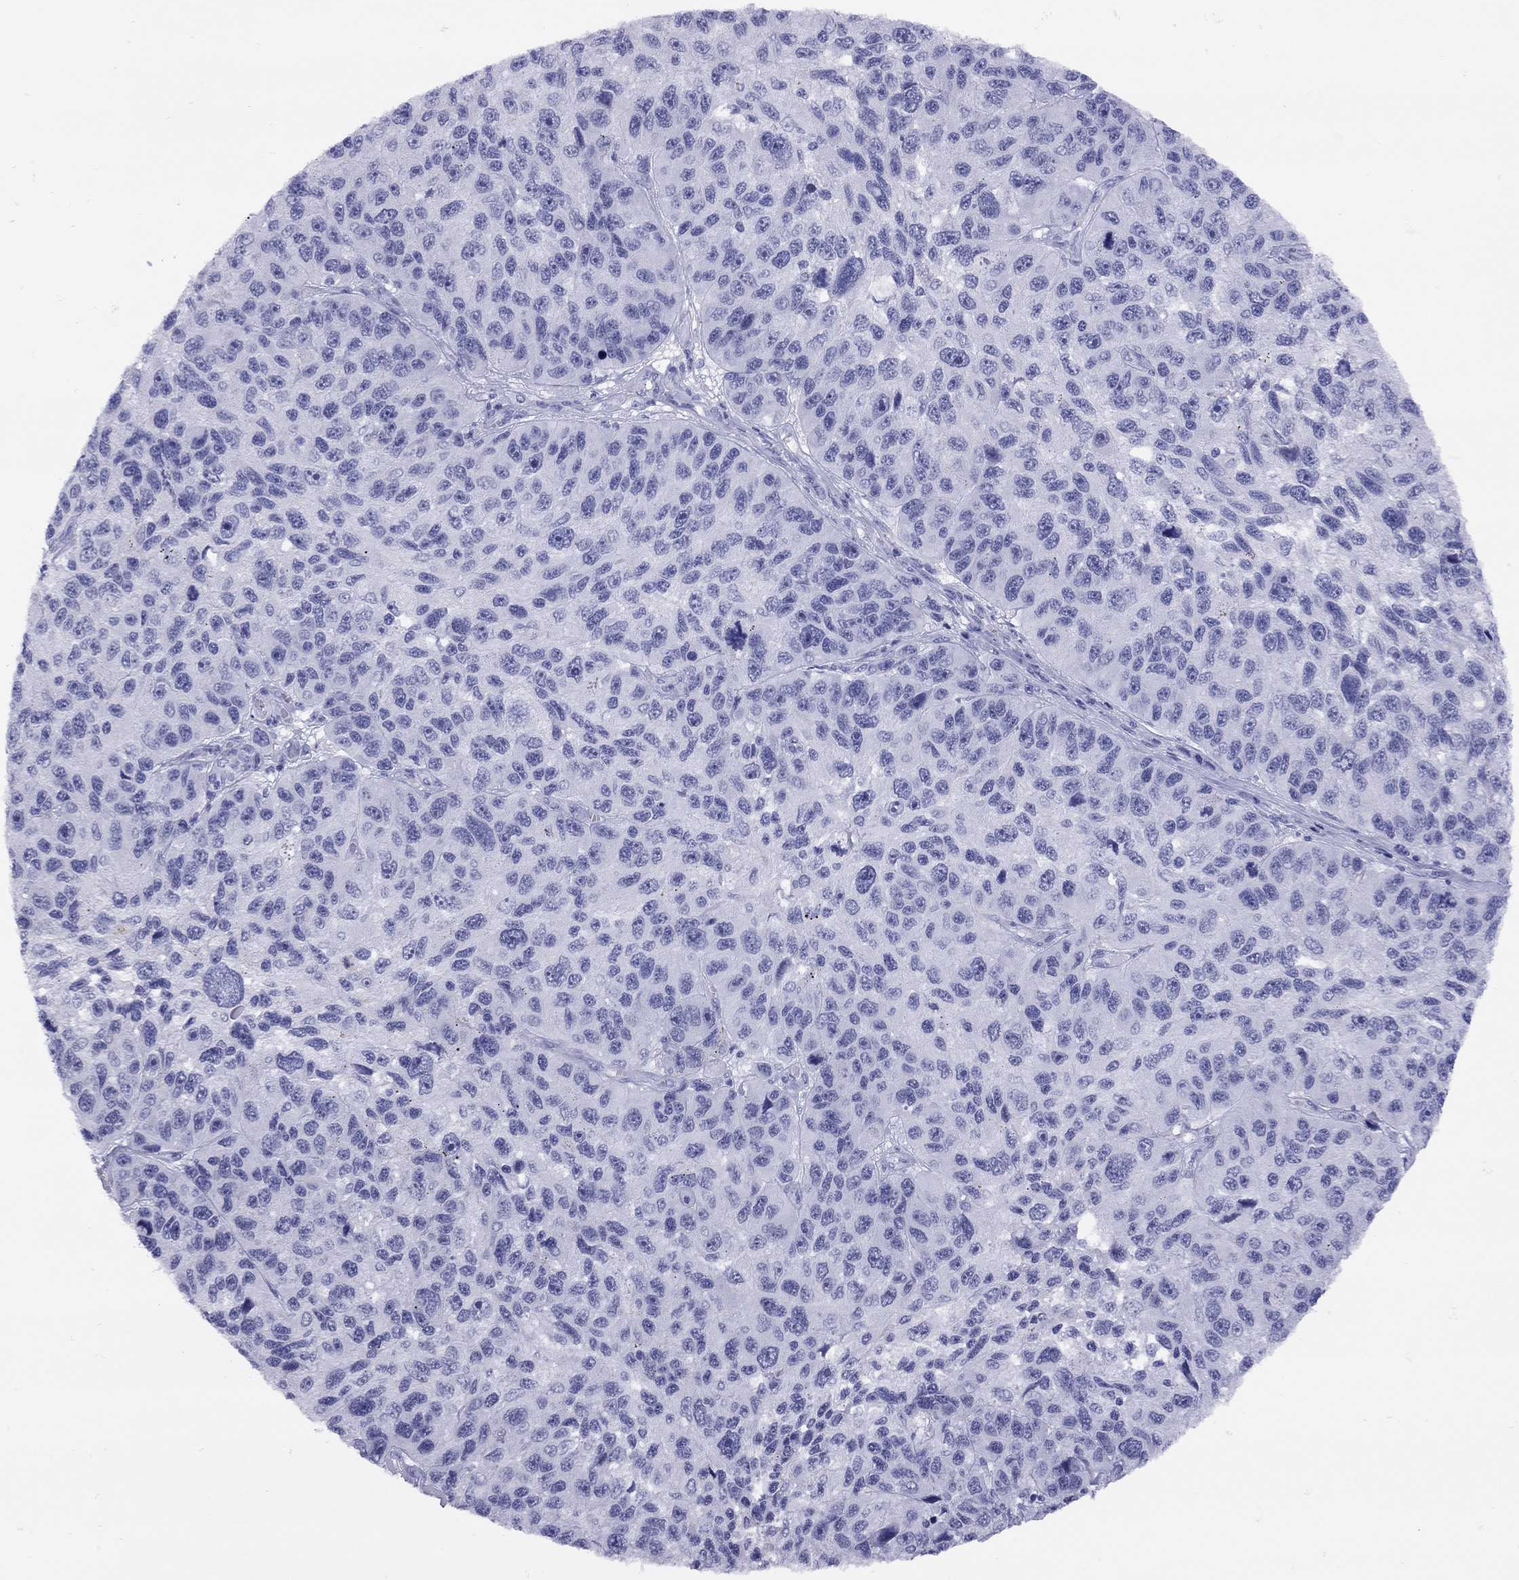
{"staining": {"intensity": "negative", "quantity": "none", "location": "none"}, "tissue": "melanoma", "cell_type": "Tumor cells", "image_type": "cancer", "snomed": [{"axis": "morphology", "description": "Malignant melanoma, NOS"}, {"axis": "topography", "description": "Skin"}], "caption": "Tumor cells show no significant protein staining in melanoma. (Brightfield microscopy of DAB (3,3'-diaminobenzidine) immunohistochemistry at high magnification).", "gene": "LYAR", "patient": {"sex": "male", "age": 53}}